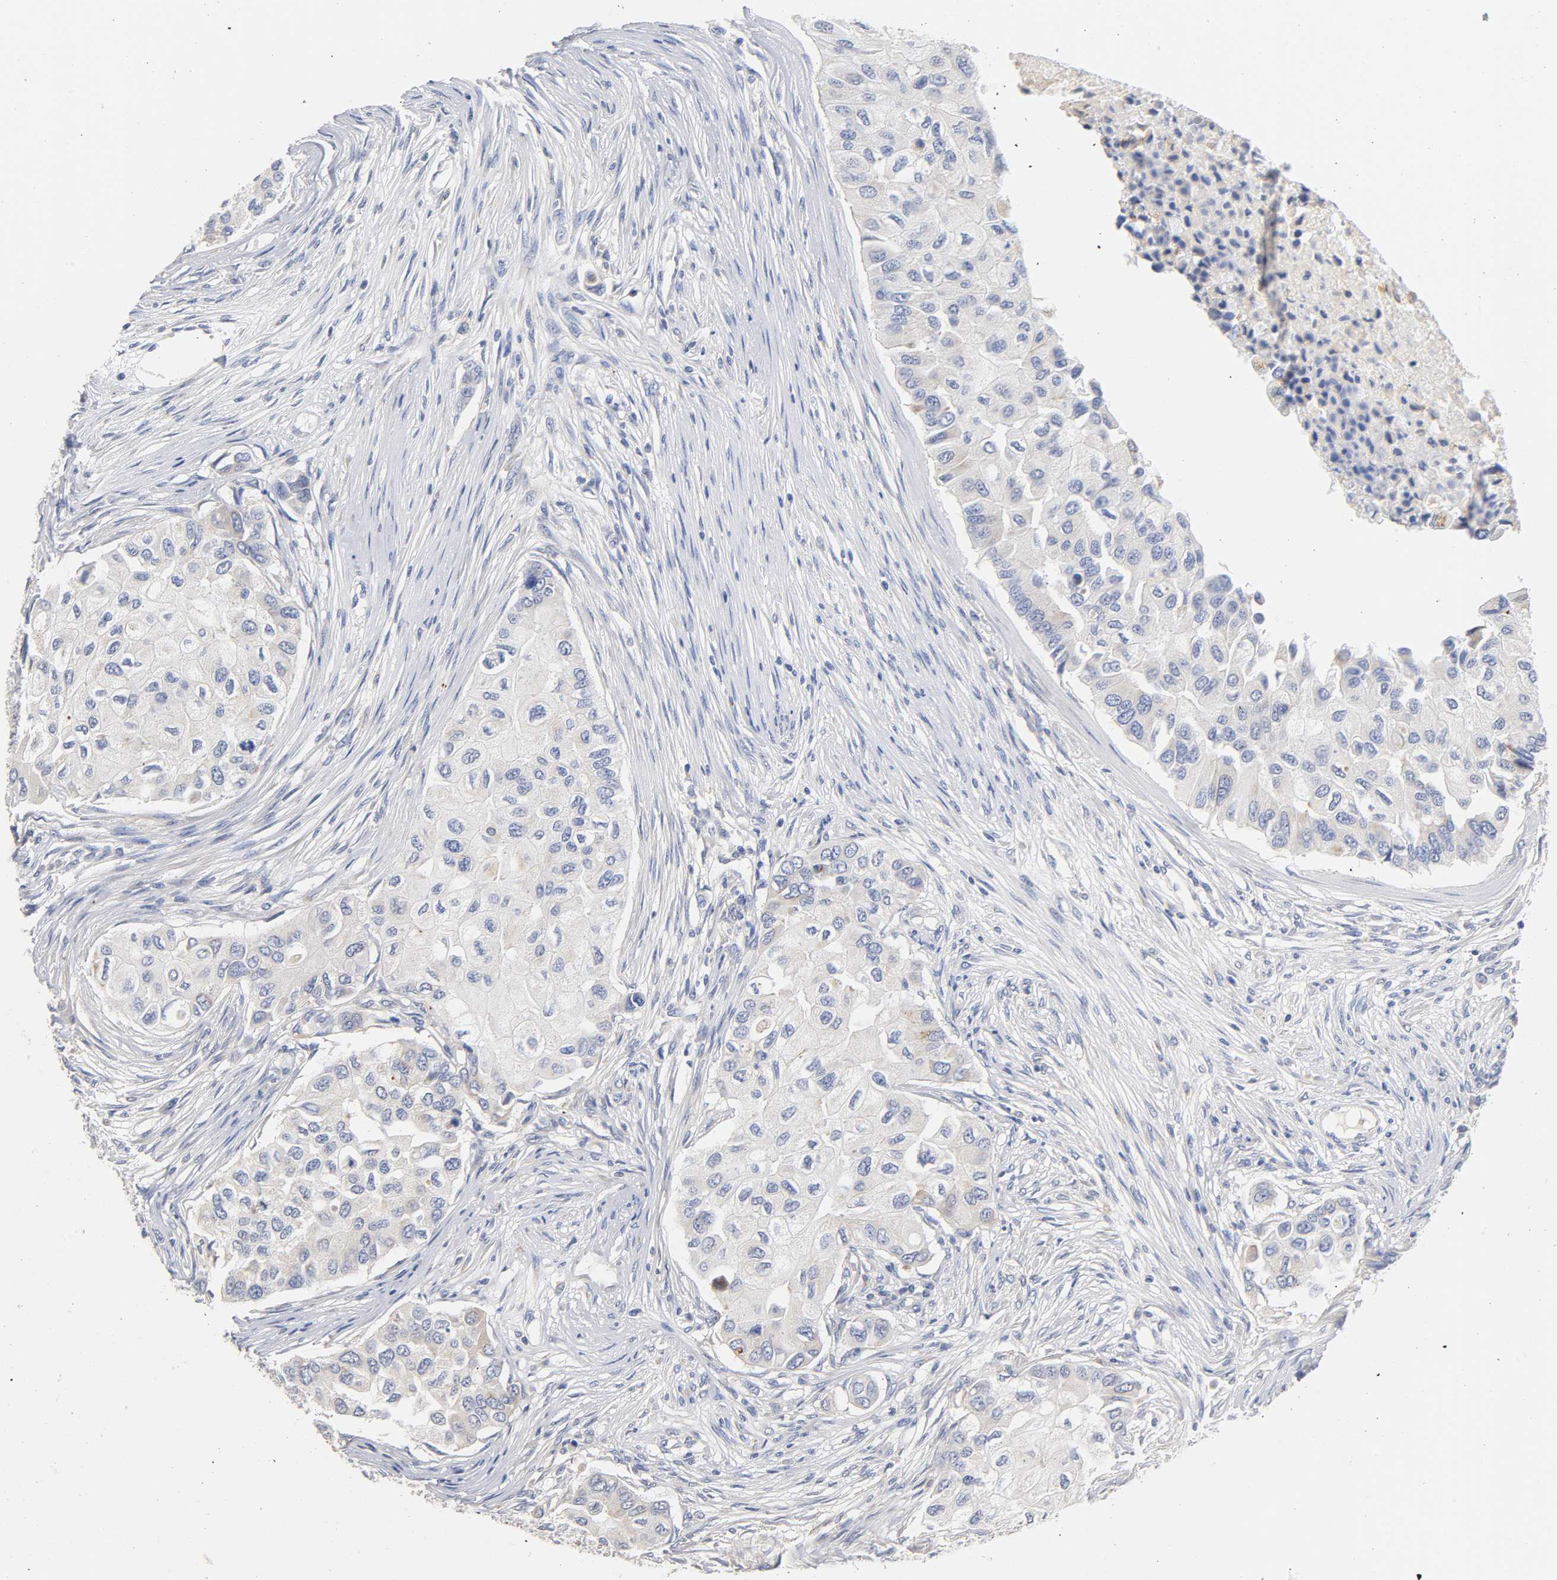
{"staining": {"intensity": "negative", "quantity": "none", "location": "none"}, "tissue": "breast cancer", "cell_type": "Tumor cells", "image_type": "cancer", "snomed": [{"axis": "morphology", "description": "Normal tissue, NOS"}, {"axis": "morphology", "description": "Duct carcinoma"}, {"axis": "topography", "description": "Breast"}], "caption": "Protein analysis of breast intraductal carcinoma demonstrates no significant staining in tumor cells. (DAB (3,3'-diaminobenzidine) IHC, high magnification).", "gene": "SEMA5A", "patient": {"sex": "female", "age": 49}}